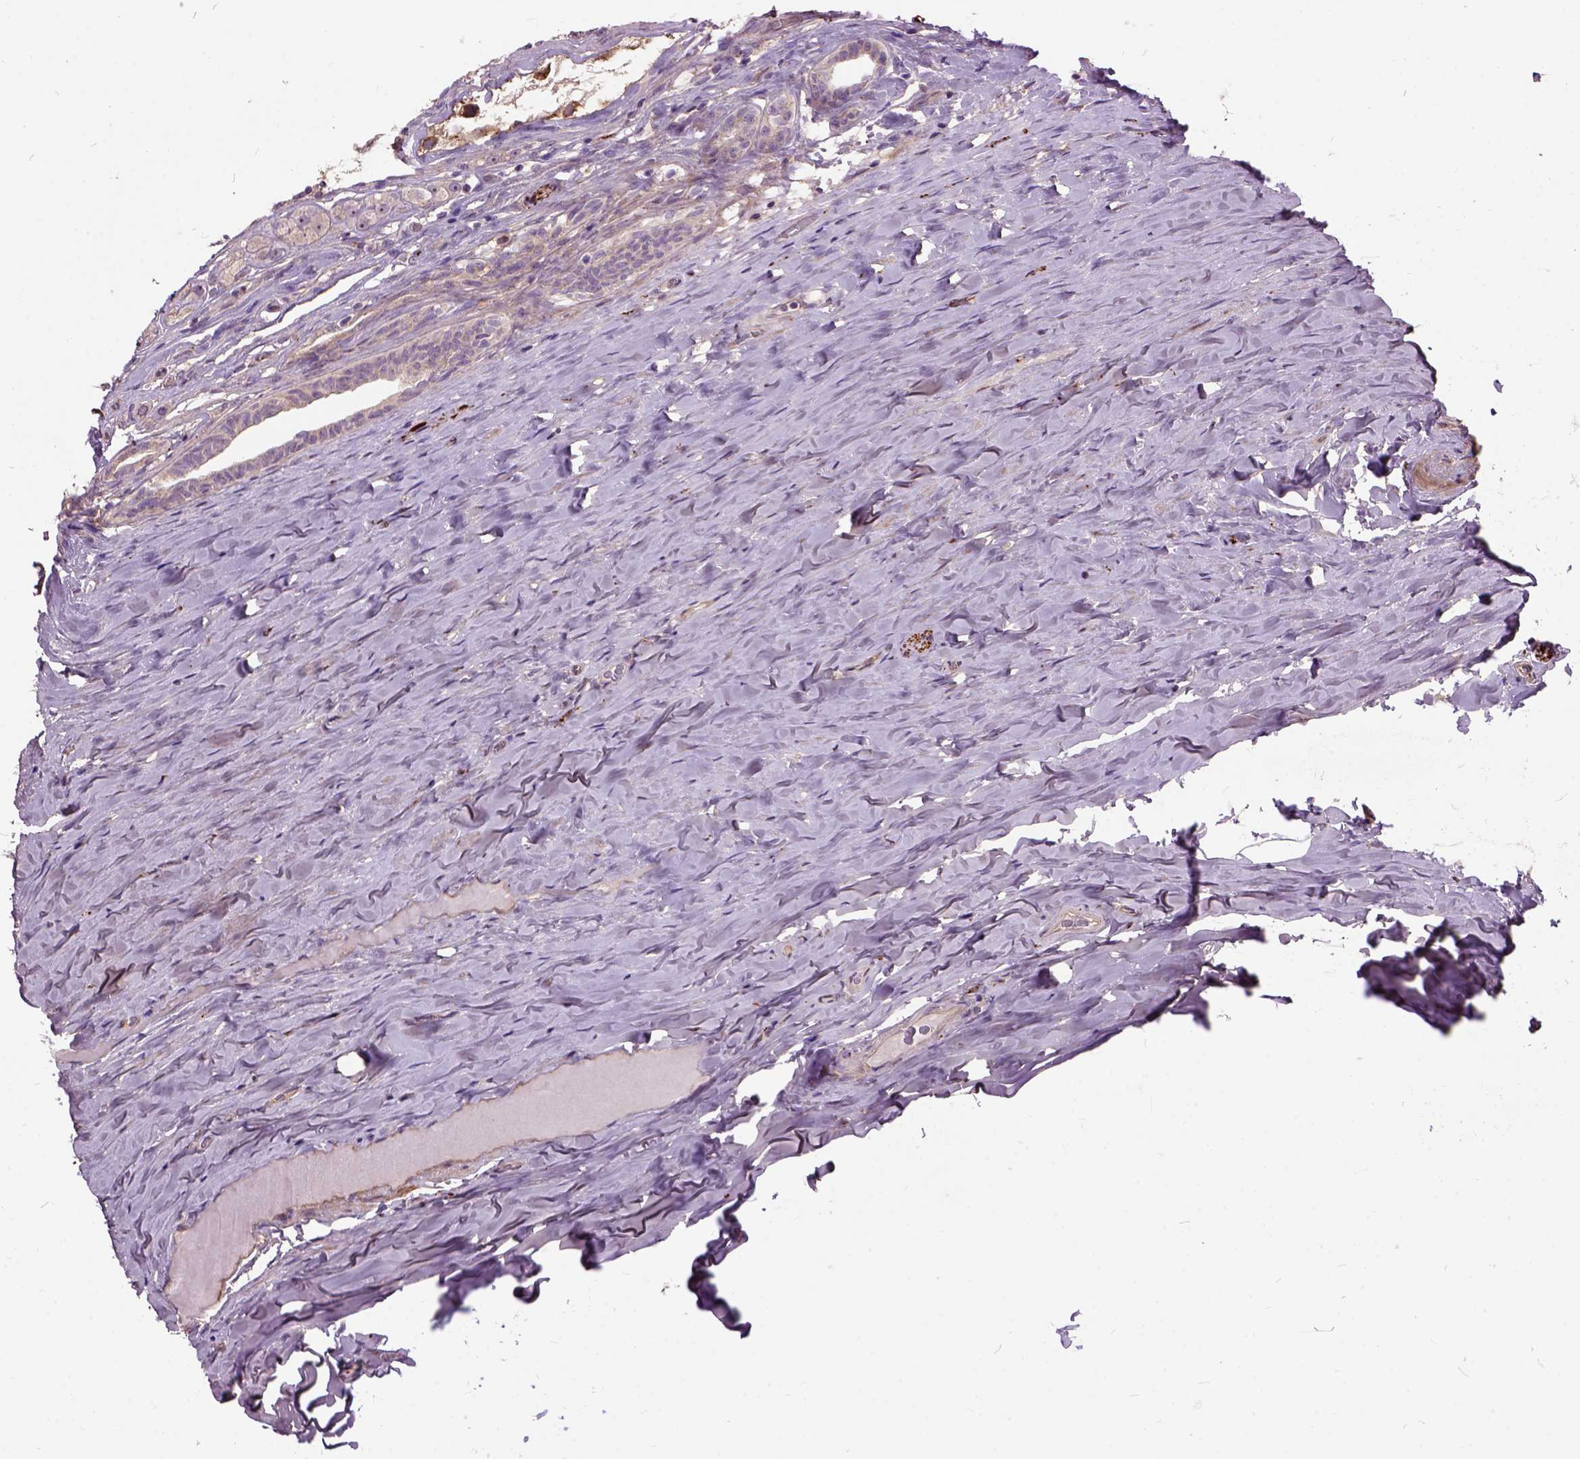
{"staining": {"intensity": "moderate", "quantity": "<25%", "location": "nuclear"}, "tissue": "testis cancer", "cell_type": "Tumor cells", "image_type": "cancer", "snomed": [{"axis": "morphology", "description": "Seminoma, NOS"}, {"axis": "topography", "description": "Testis"}], "caption": "Testis cancer (seminoma) stained for a protein exhibits moderate nuclear positivity in tumor cells.", "gene": "MAPT", "patient": {"sex": "male", "age": 34}}